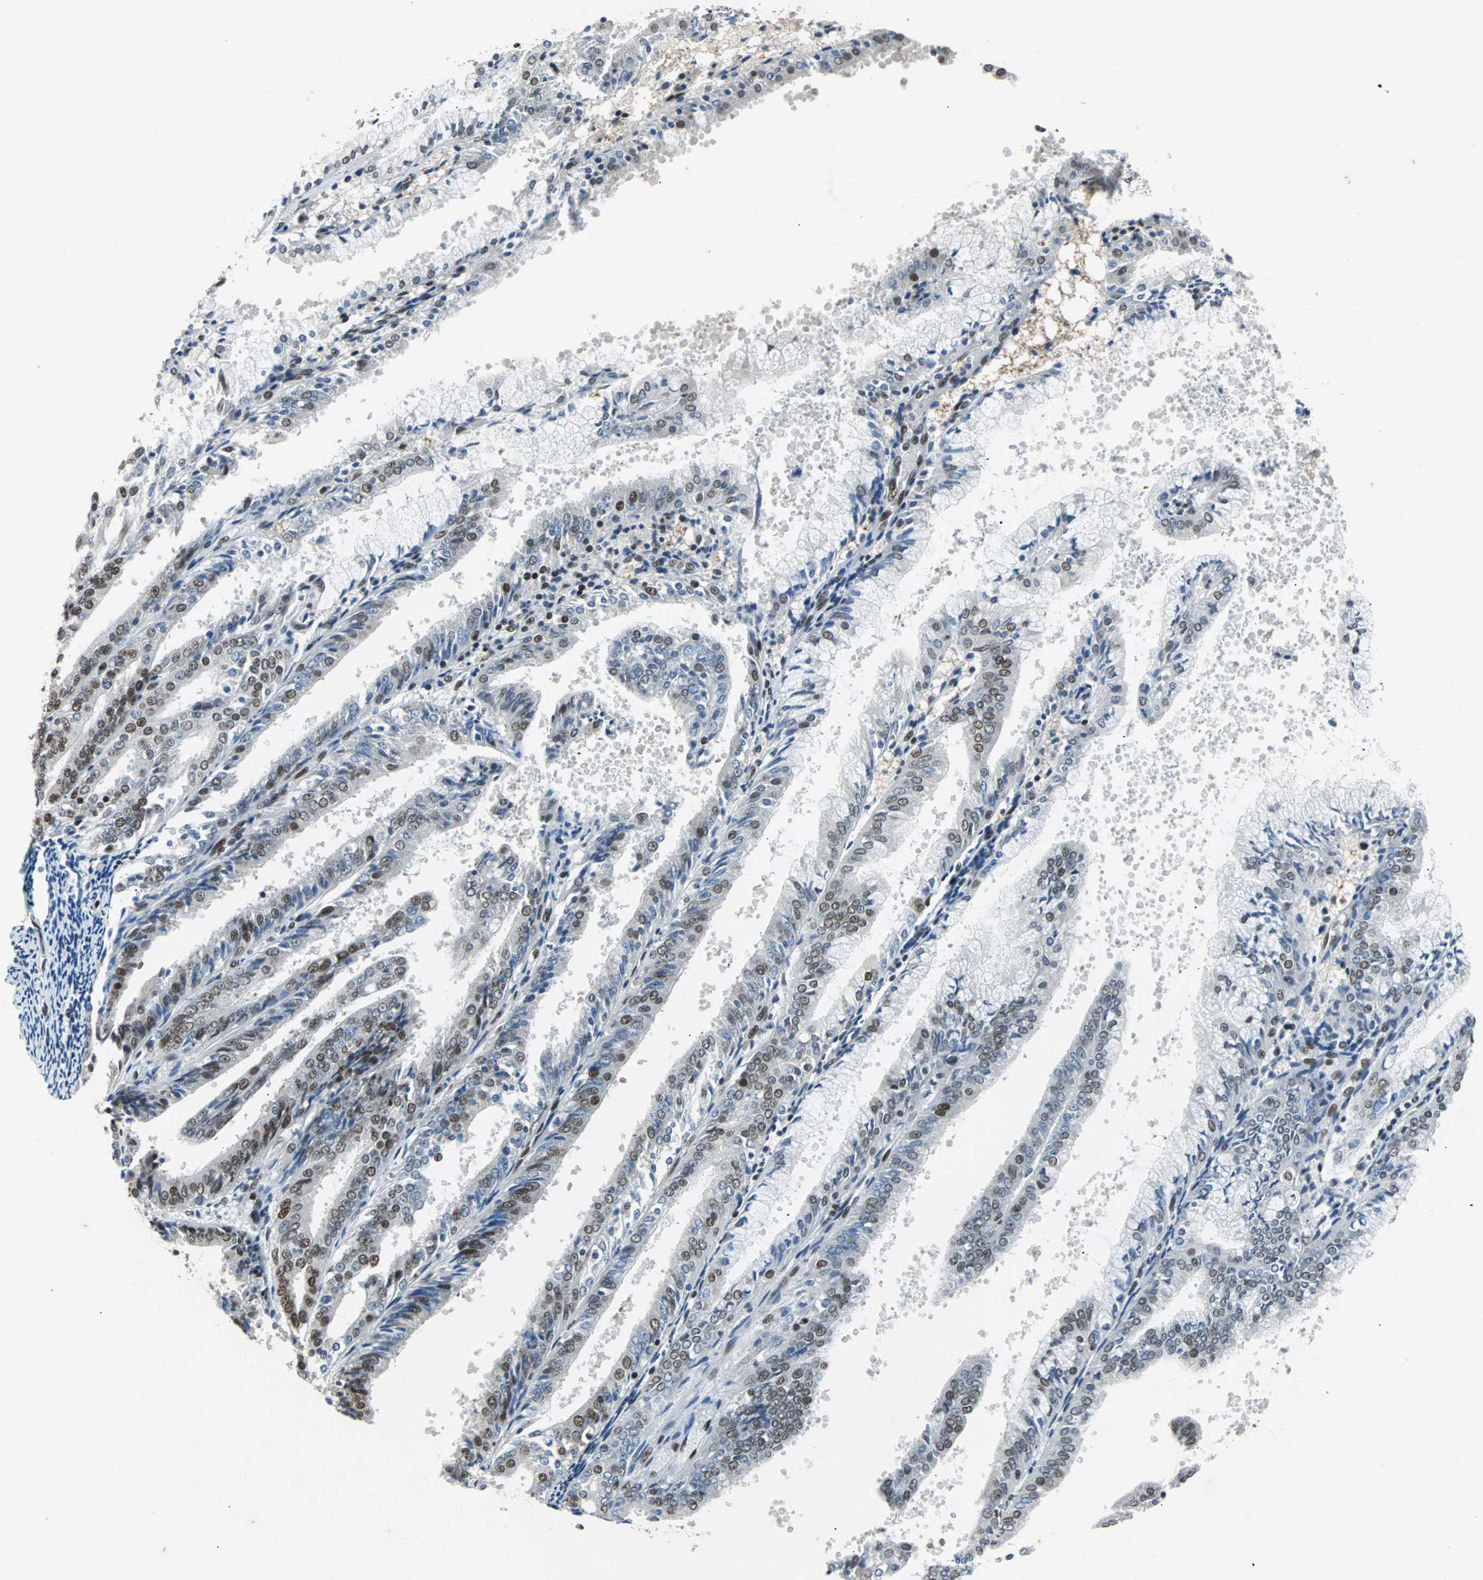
{"staining": {"intensity": "moderate", "quantity": "25%-75%", "location": "nuclear"}, "tissue": "endometrial cancer", "cell_type": "Tumor cells", "image_type": "cancer", "snomed": [{"axis": "morphology", "description": "Adenocarcinoma, NOS"}, {"axis": "topography", "description": "Endometrium"}], "caption": "This image exhibits endometrial cancer stained with immunohistochemistry to label a protein in brown. The nuclear of tumor cells show moderate positivity for the protein. Nuclei are counter-stained blue.", "gene": "GATAD2A", "patient": {"sex": "female", "age": 63}}